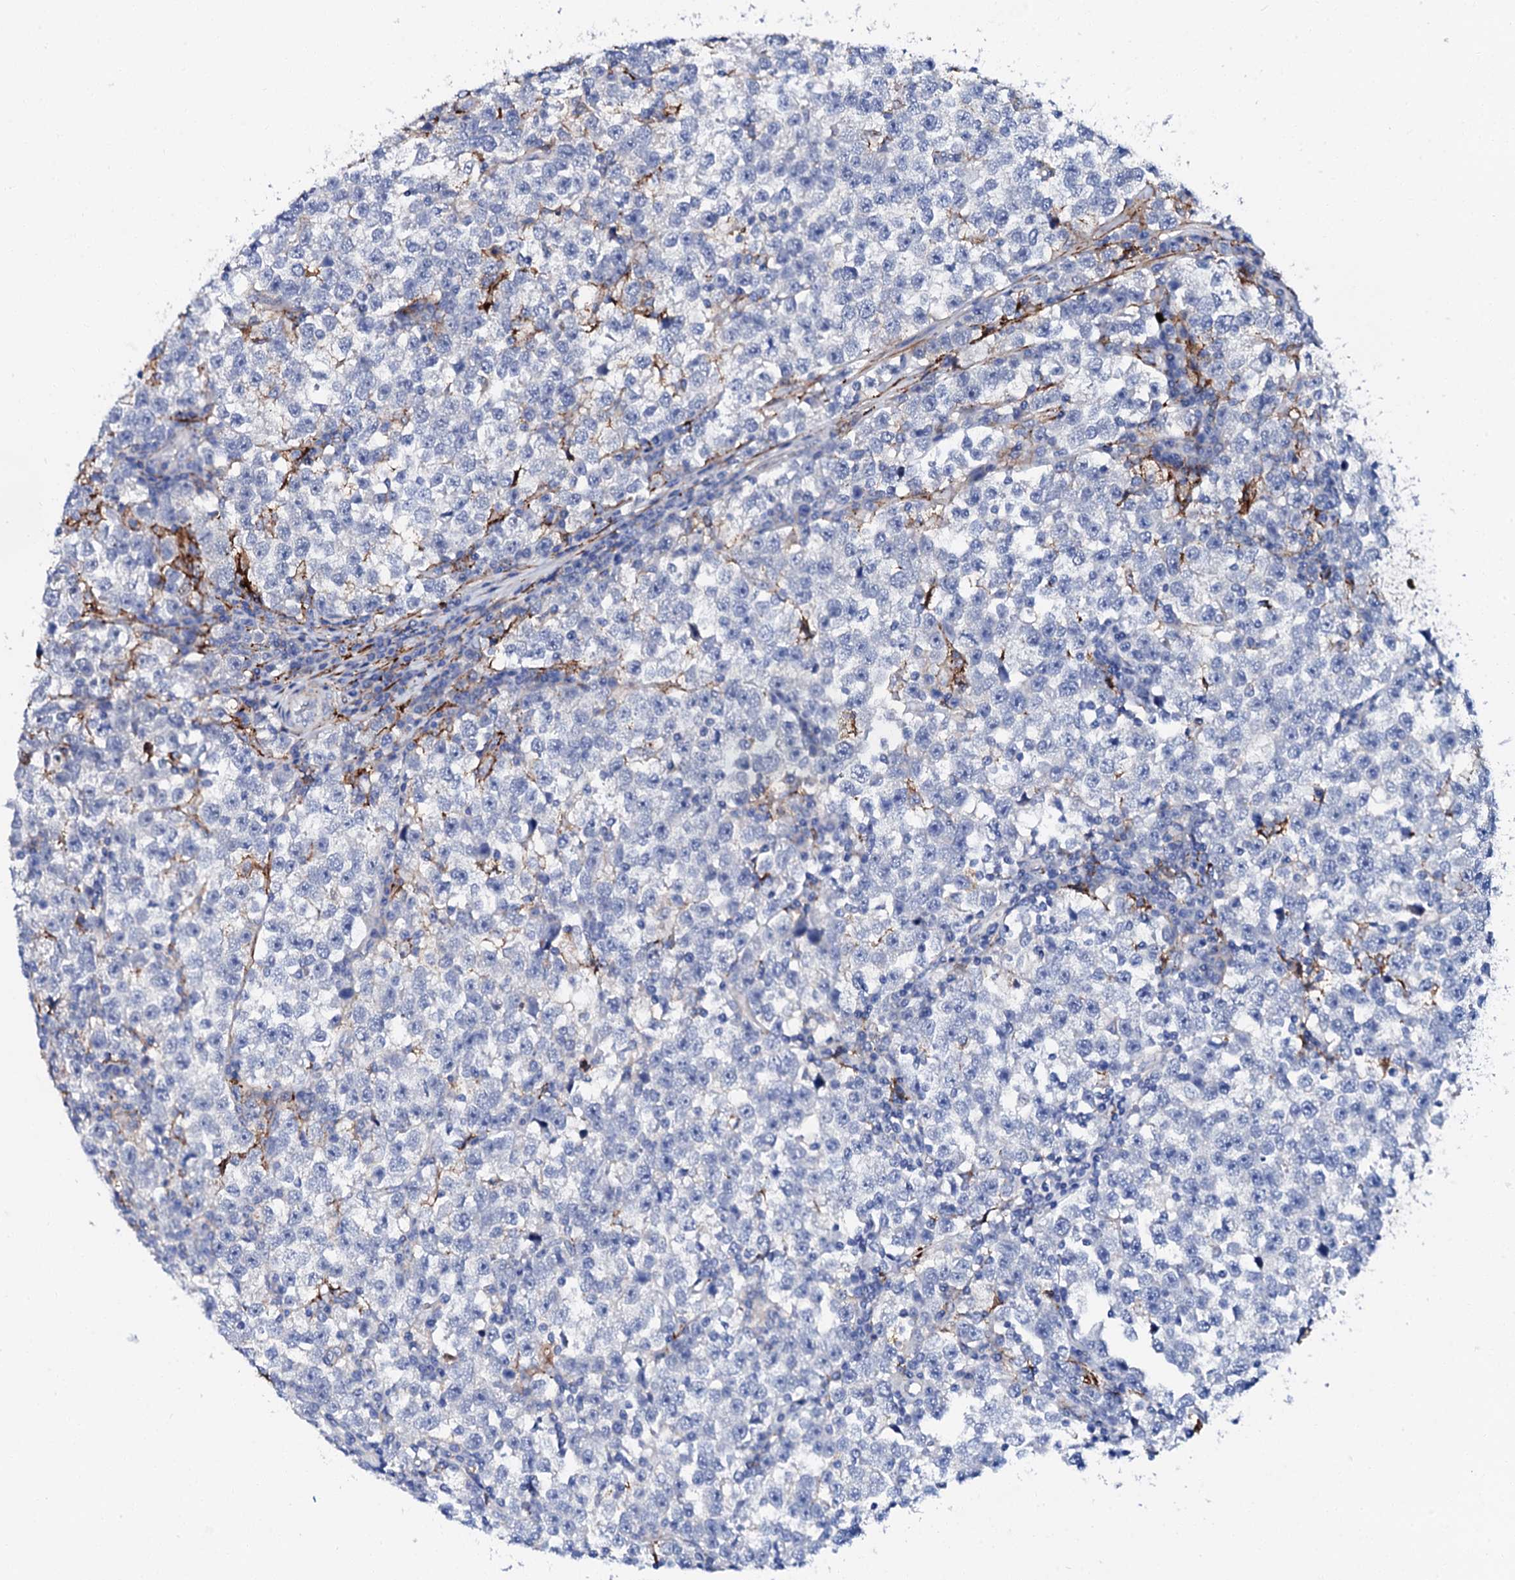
{"staining": {"intensity": "negative", "quantity": "none", "location": "none"}, "tissue": "testis cancer", "cell_type": "Tumor cells", "image_type": "cancer", "snomed": [{"axis": "morphology", "description": "Normal tissue, NOS"}, {"axis": "morphology", "description": "Seminoma, NOS"}, {"axis": "topography", "description": "Testis"}], "caption": "This is an immunohistochemistry (IHC) photomicrograph of seminoma (testis). There is no expression in tumor cells.", "gene": "MED13L", "patient": {"sex": "male", "age": 43}}